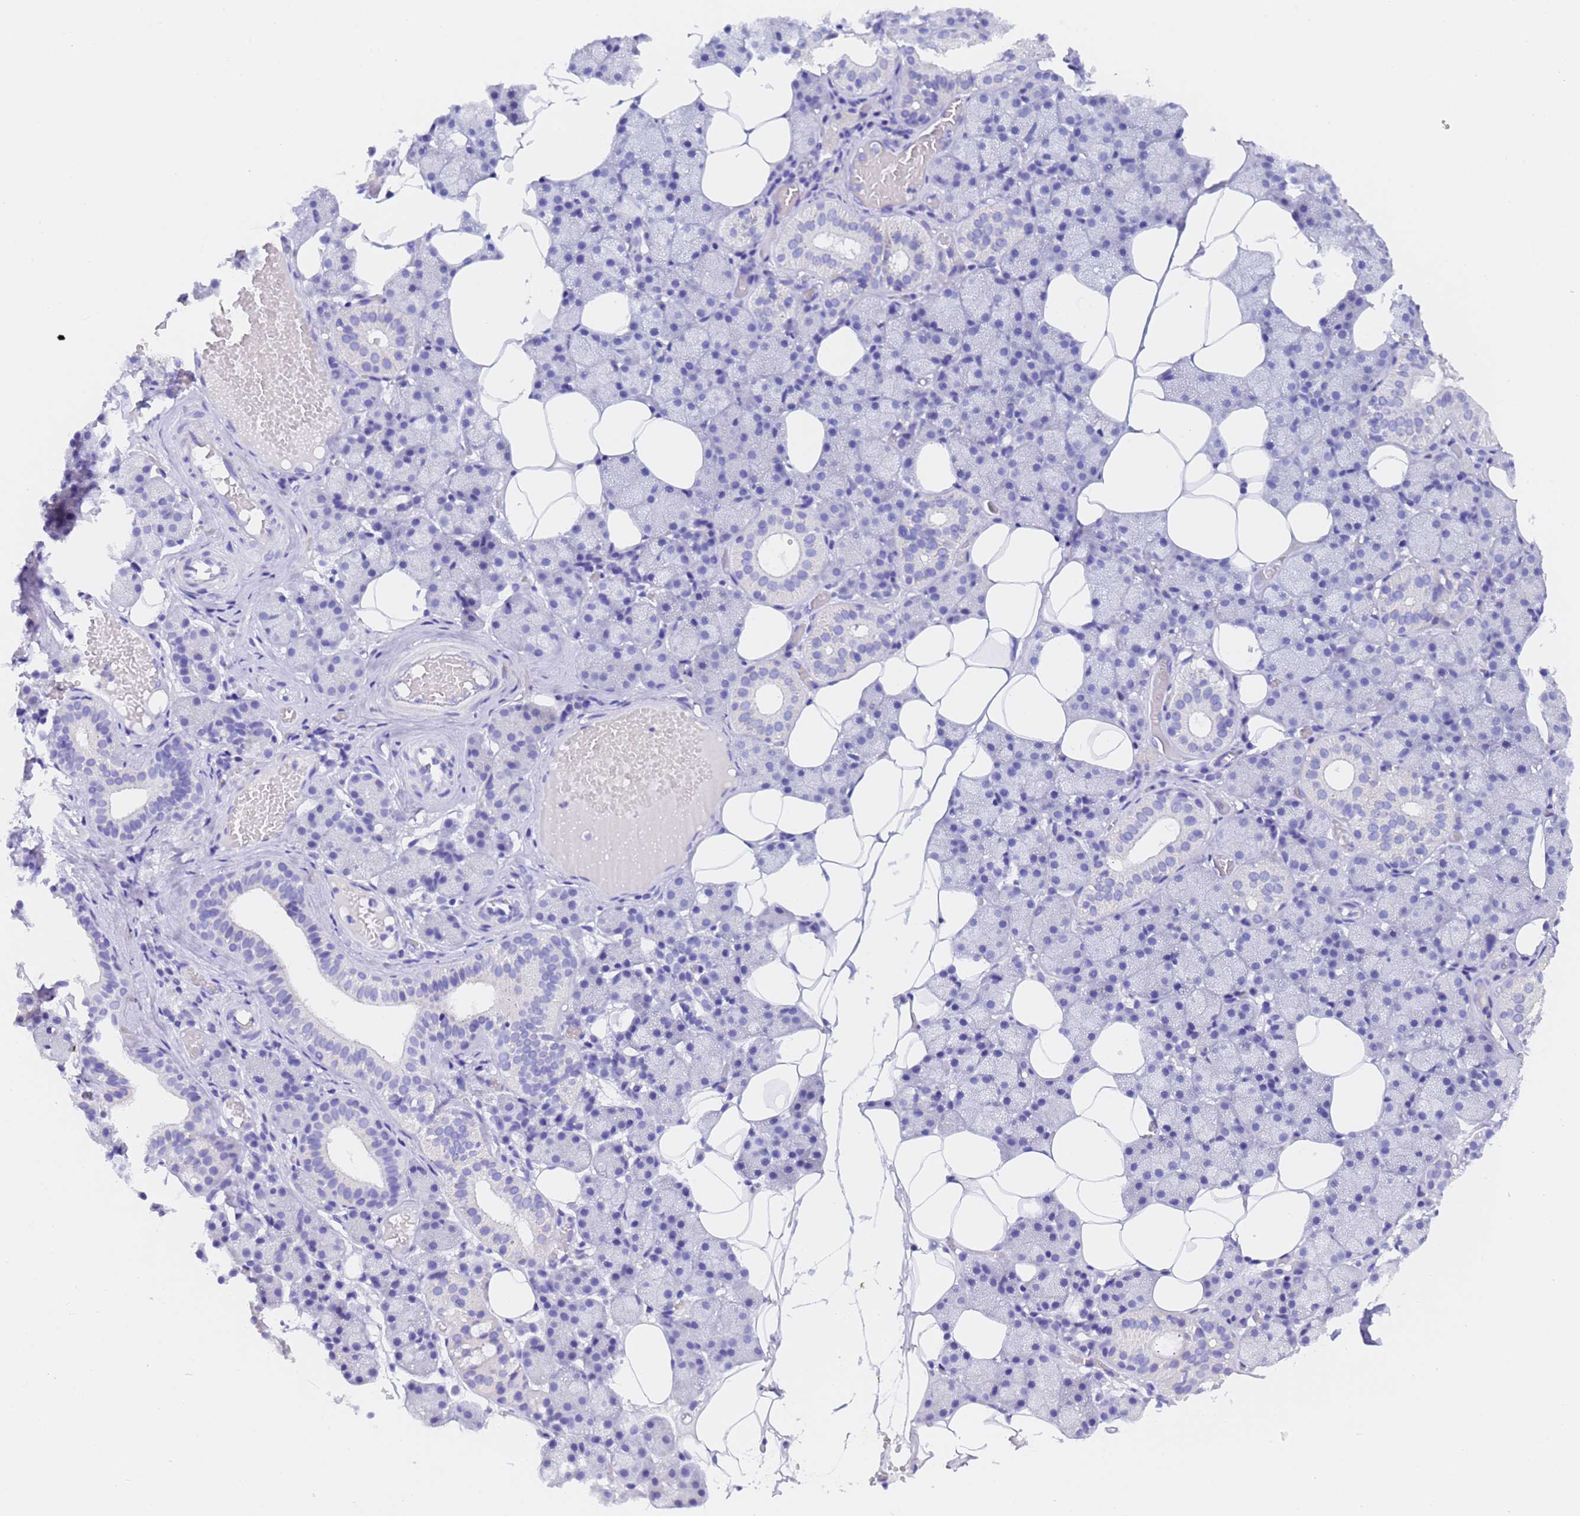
{"staining": {"intensity": "negative", "quantity": "none", "location": "none"}, "tissue": "salivary gland", "cell_type": "Glandular cells", "image_type": "normal", "snomed": [{"axis": "morphology", "description": "Normal tissue, NOS"}, {"axis": "topography", "description": "Salivary gland"}], "caption": "The immunohistochemistry (IHC) histopathology image has no significant expression in glandular cells of salivary gland.", "gene": "GABRA1", "patient": {"sex": "female", "age": 33}}